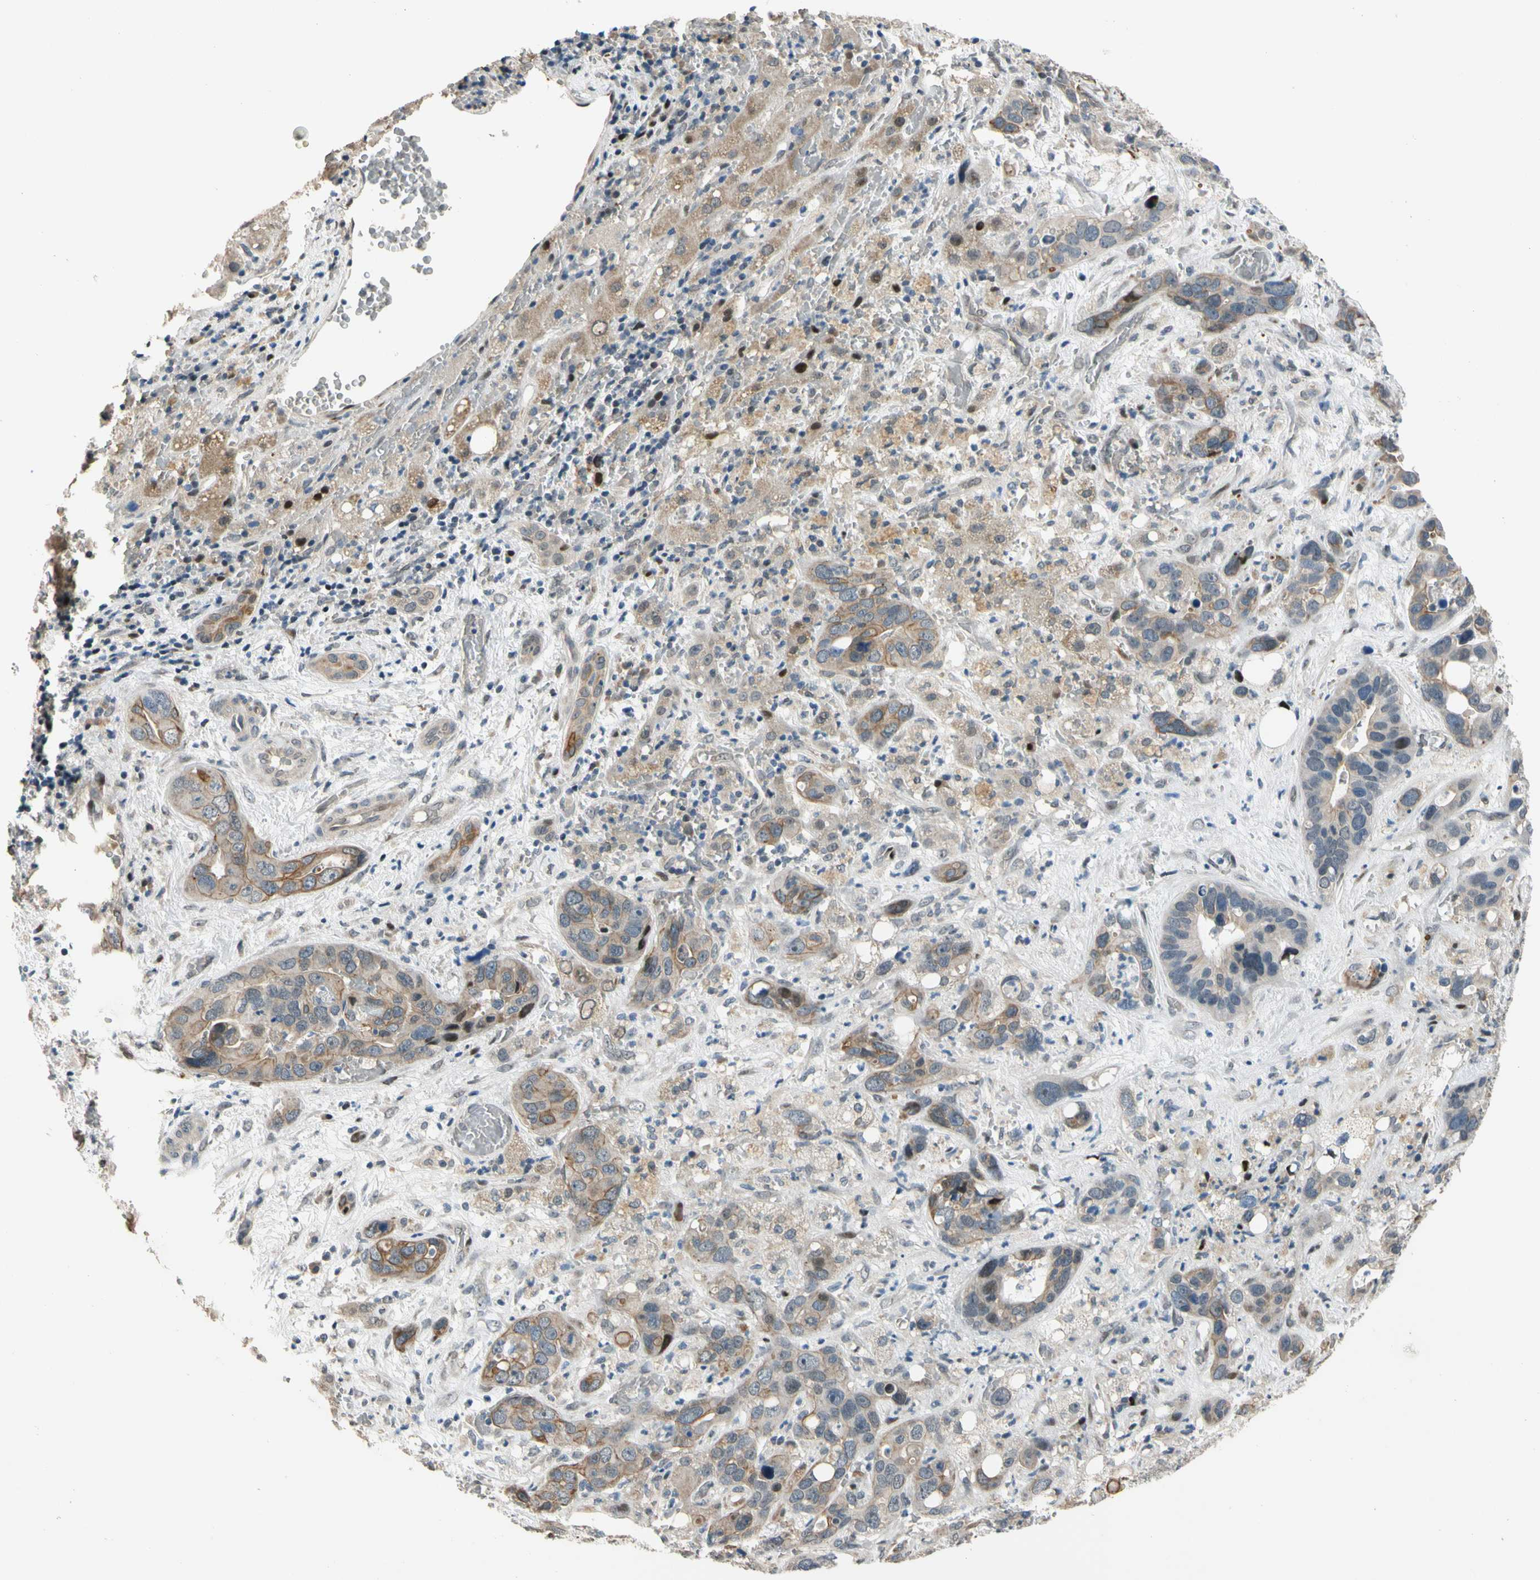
{"staining": {"intensity": "moderate", "quantity": "25%-75%", "location": "cytoplasmic/membranous"}, "tissue": "liver cancer", "cell_type": "Tumor cells", "image_type": "cancer", "snomed": [{"axis": "morphology", "description": "Cholangiocarcinoma"}, {"axis": "topography", "description": "Liver"}], "caption": "Brown immunohistochemical staining in liver cancer displays moderate cytoplasmic/membranous expression in approximately 25%-75% of tumor cells.", "gene": "ZNF184", "patient": {"sex": "female", "age": 65}}